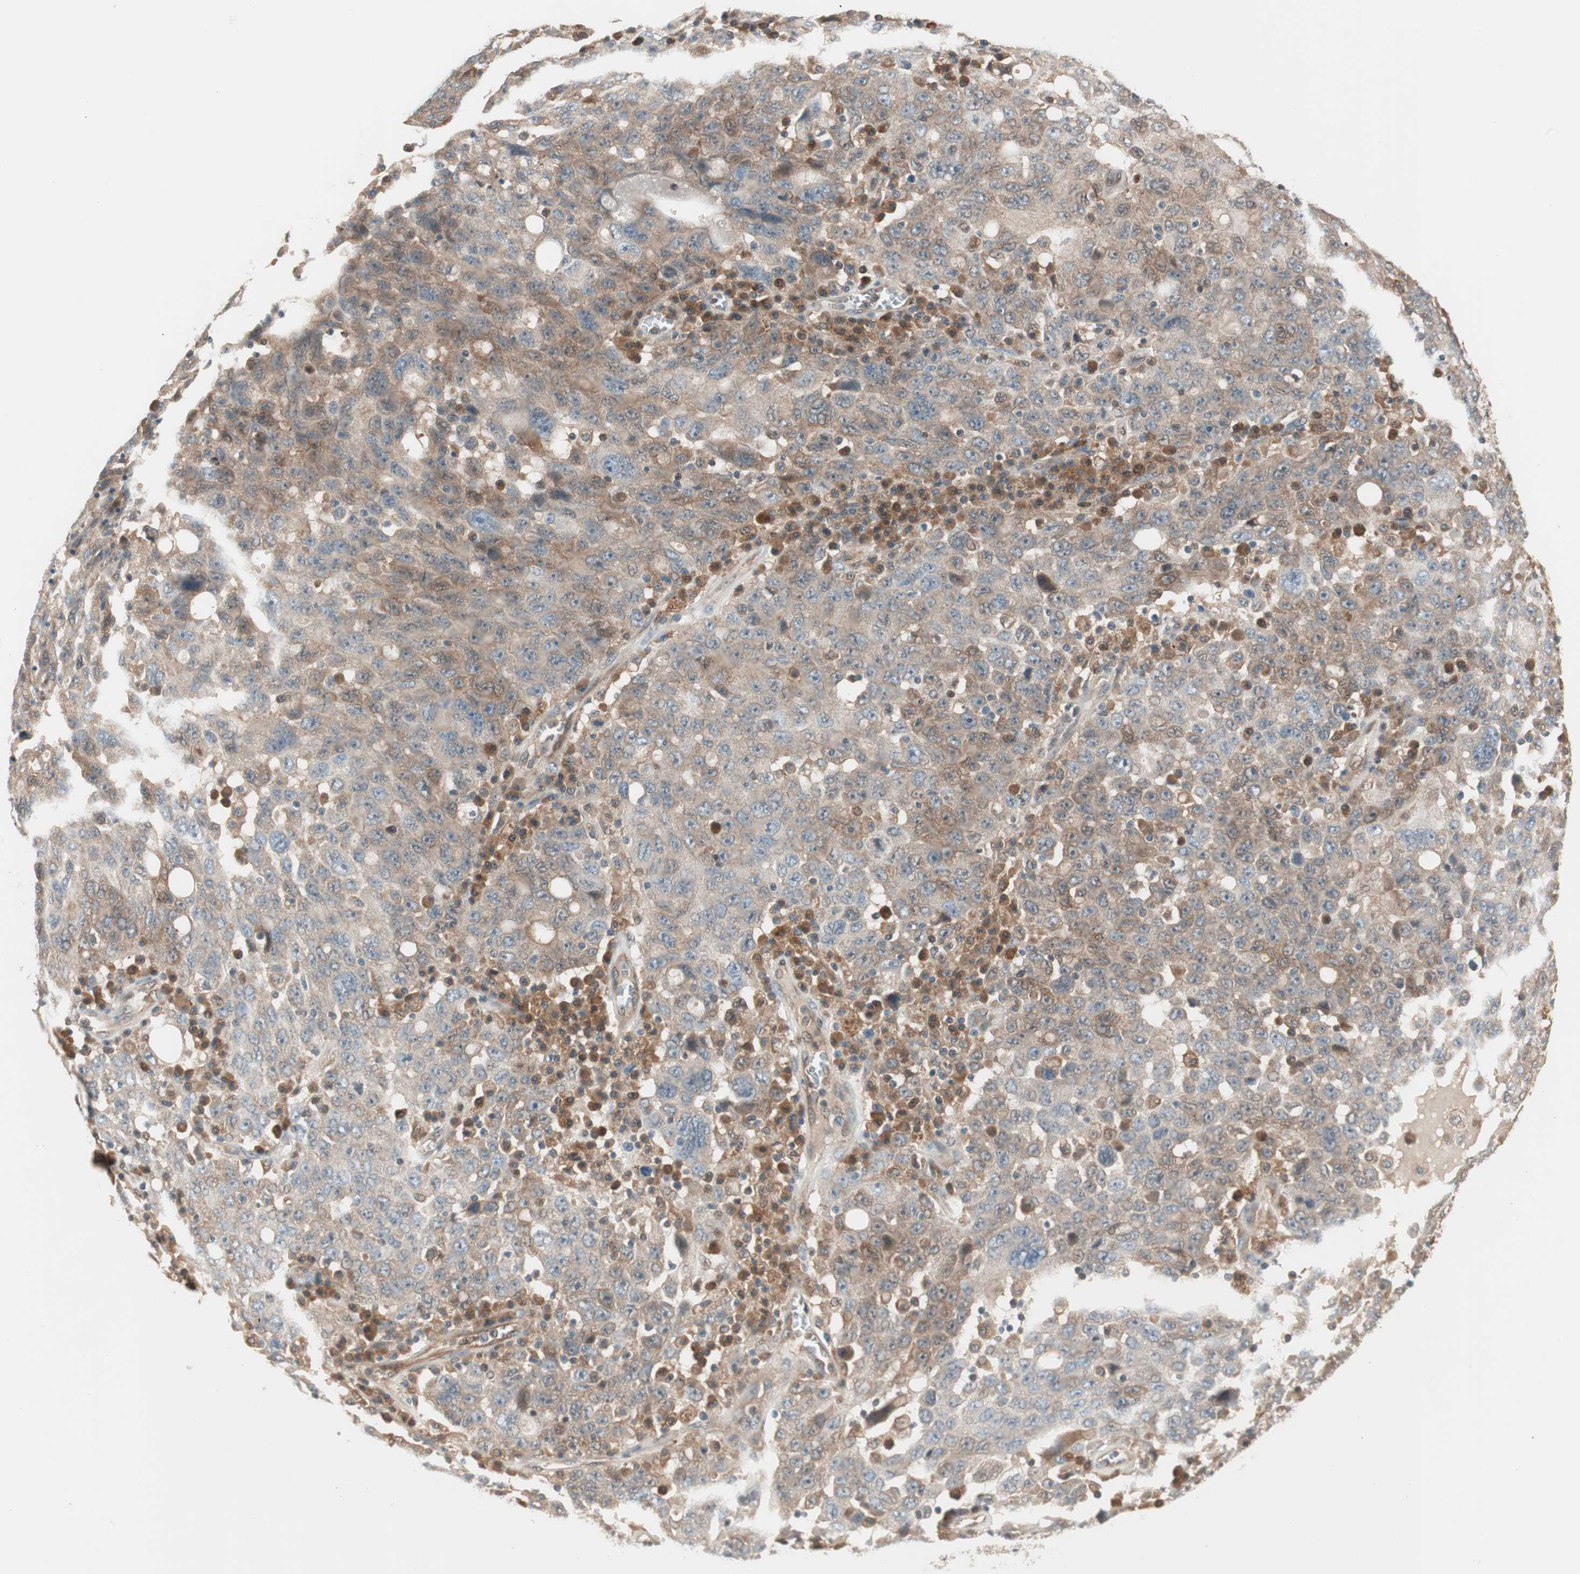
{"staining": {"intensity": "weak", "quantity": ">75%", "location": "cytoplasmic/membranous"}, "tissue": "ovarian cancer", "cell_type": "Tumor cells", "image_type": "cancer", "snomed": [{"axis": "morphology", "description": "Carcinoma, endometroid"}, {"axis": "topography", "description": "Ovary"}], "caption": "The micrograph exhibits a brown stain indicating the presence of a protein in the cytoplasmic/membranous of tumor cells in ovarian cancer. The staining was performed using DAB (3,3'-diaminobenzidine), with brown indicating positive protein expression. Nuclei are stained blue with hematoxylin.", "gene": "GALT", "patient": {"sex": "female", "age": 62}}